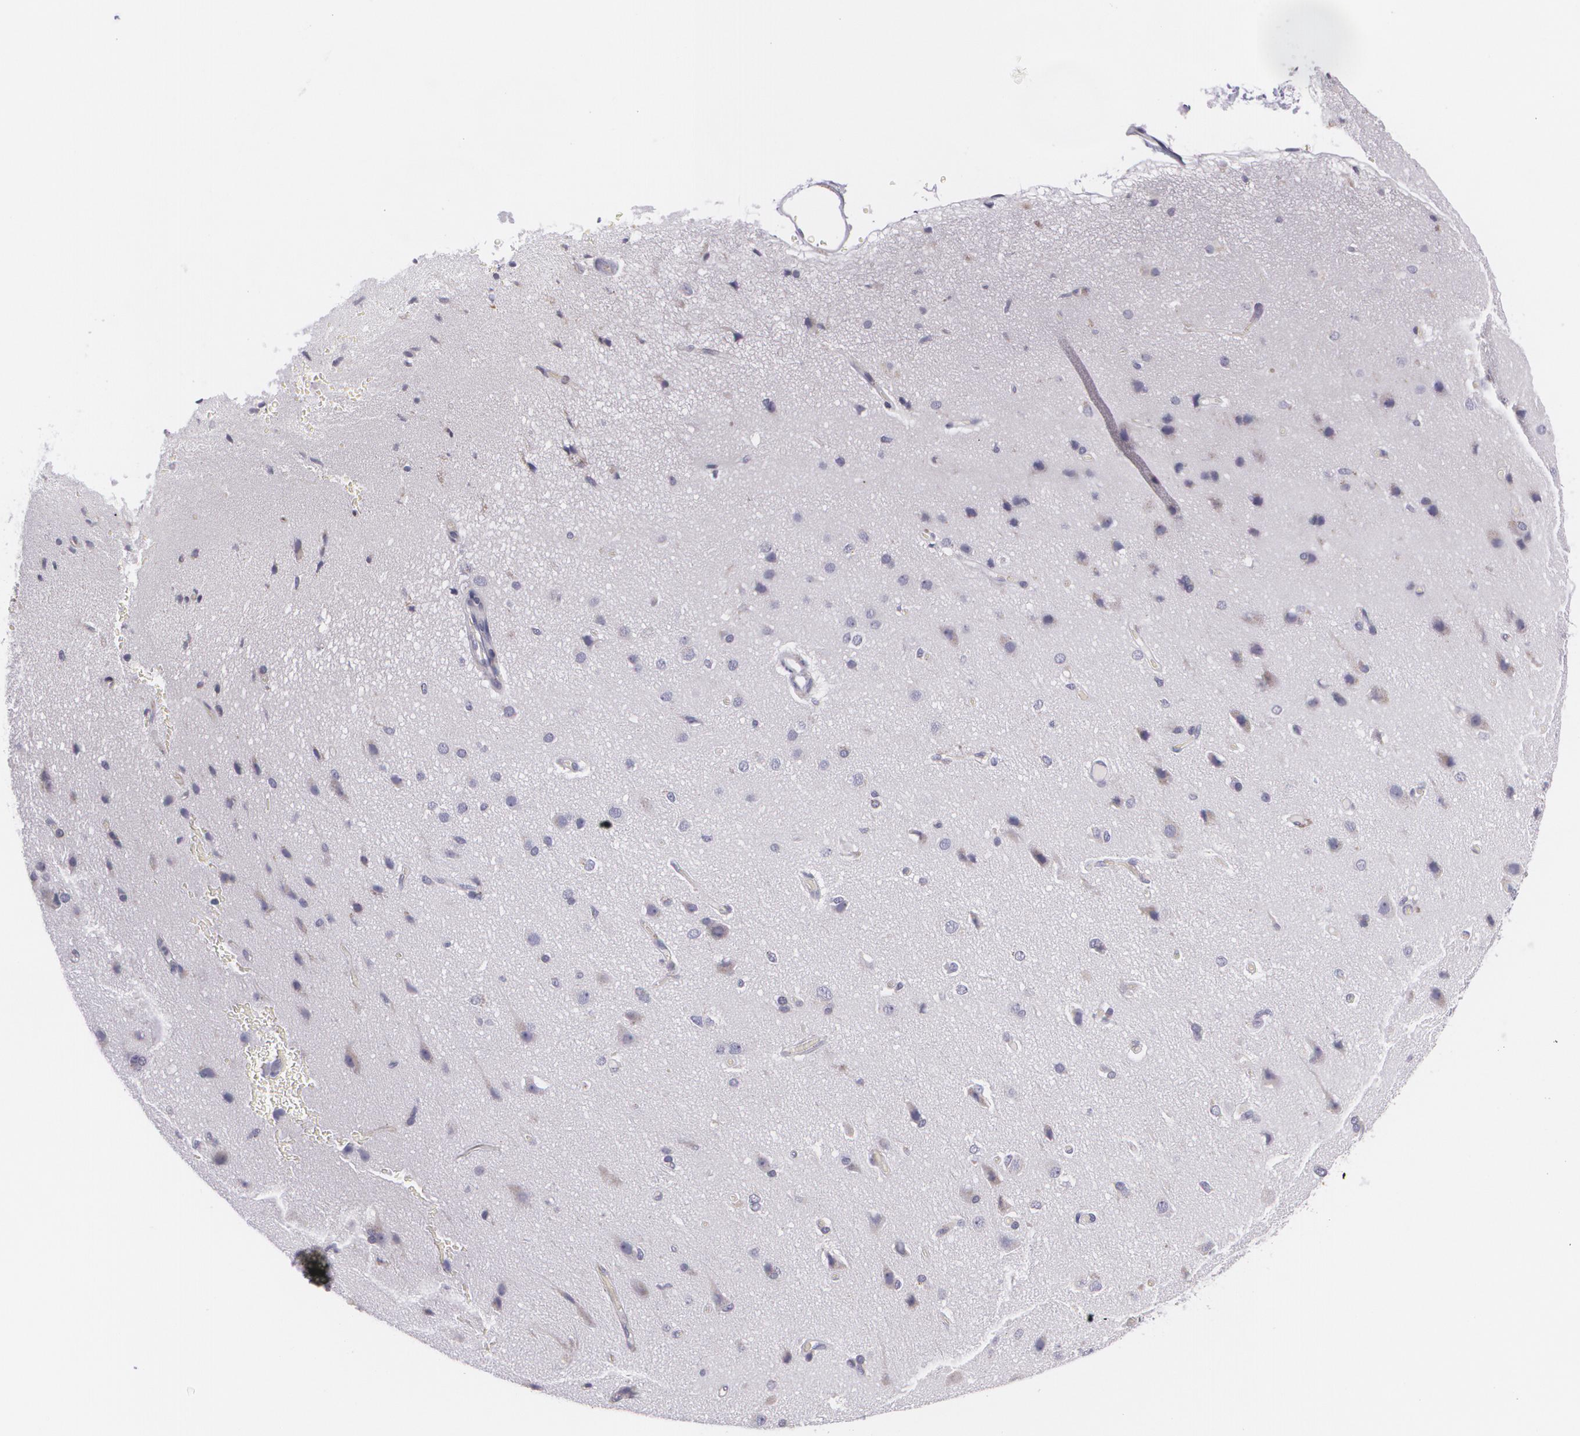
{"staining": {"intensity": "negative", "quantity": "none", "location": "none"}, "tissue": "cerebral cortex", "cell_type": "Endothelial cells", "image_type": "normal", "snomed": [{"axis": "morphology", "description": "Normal tissue, NOS"}, {"axis": "morphology", "description": "Glioma, malignant, High grade"}, {"axis": "topography", "description": "Cerebral cortex"}], "caption": "A photomicrograph of human cerebral cortex is negative for staining in endothelial cells. (Stains: DAB immunohistochemistry with hematoxylin counter stain, Microscopy: brightfield microscopy at high magnification).", "gene": "CILK1", "patient": {"sex": "male", "age": 77}}